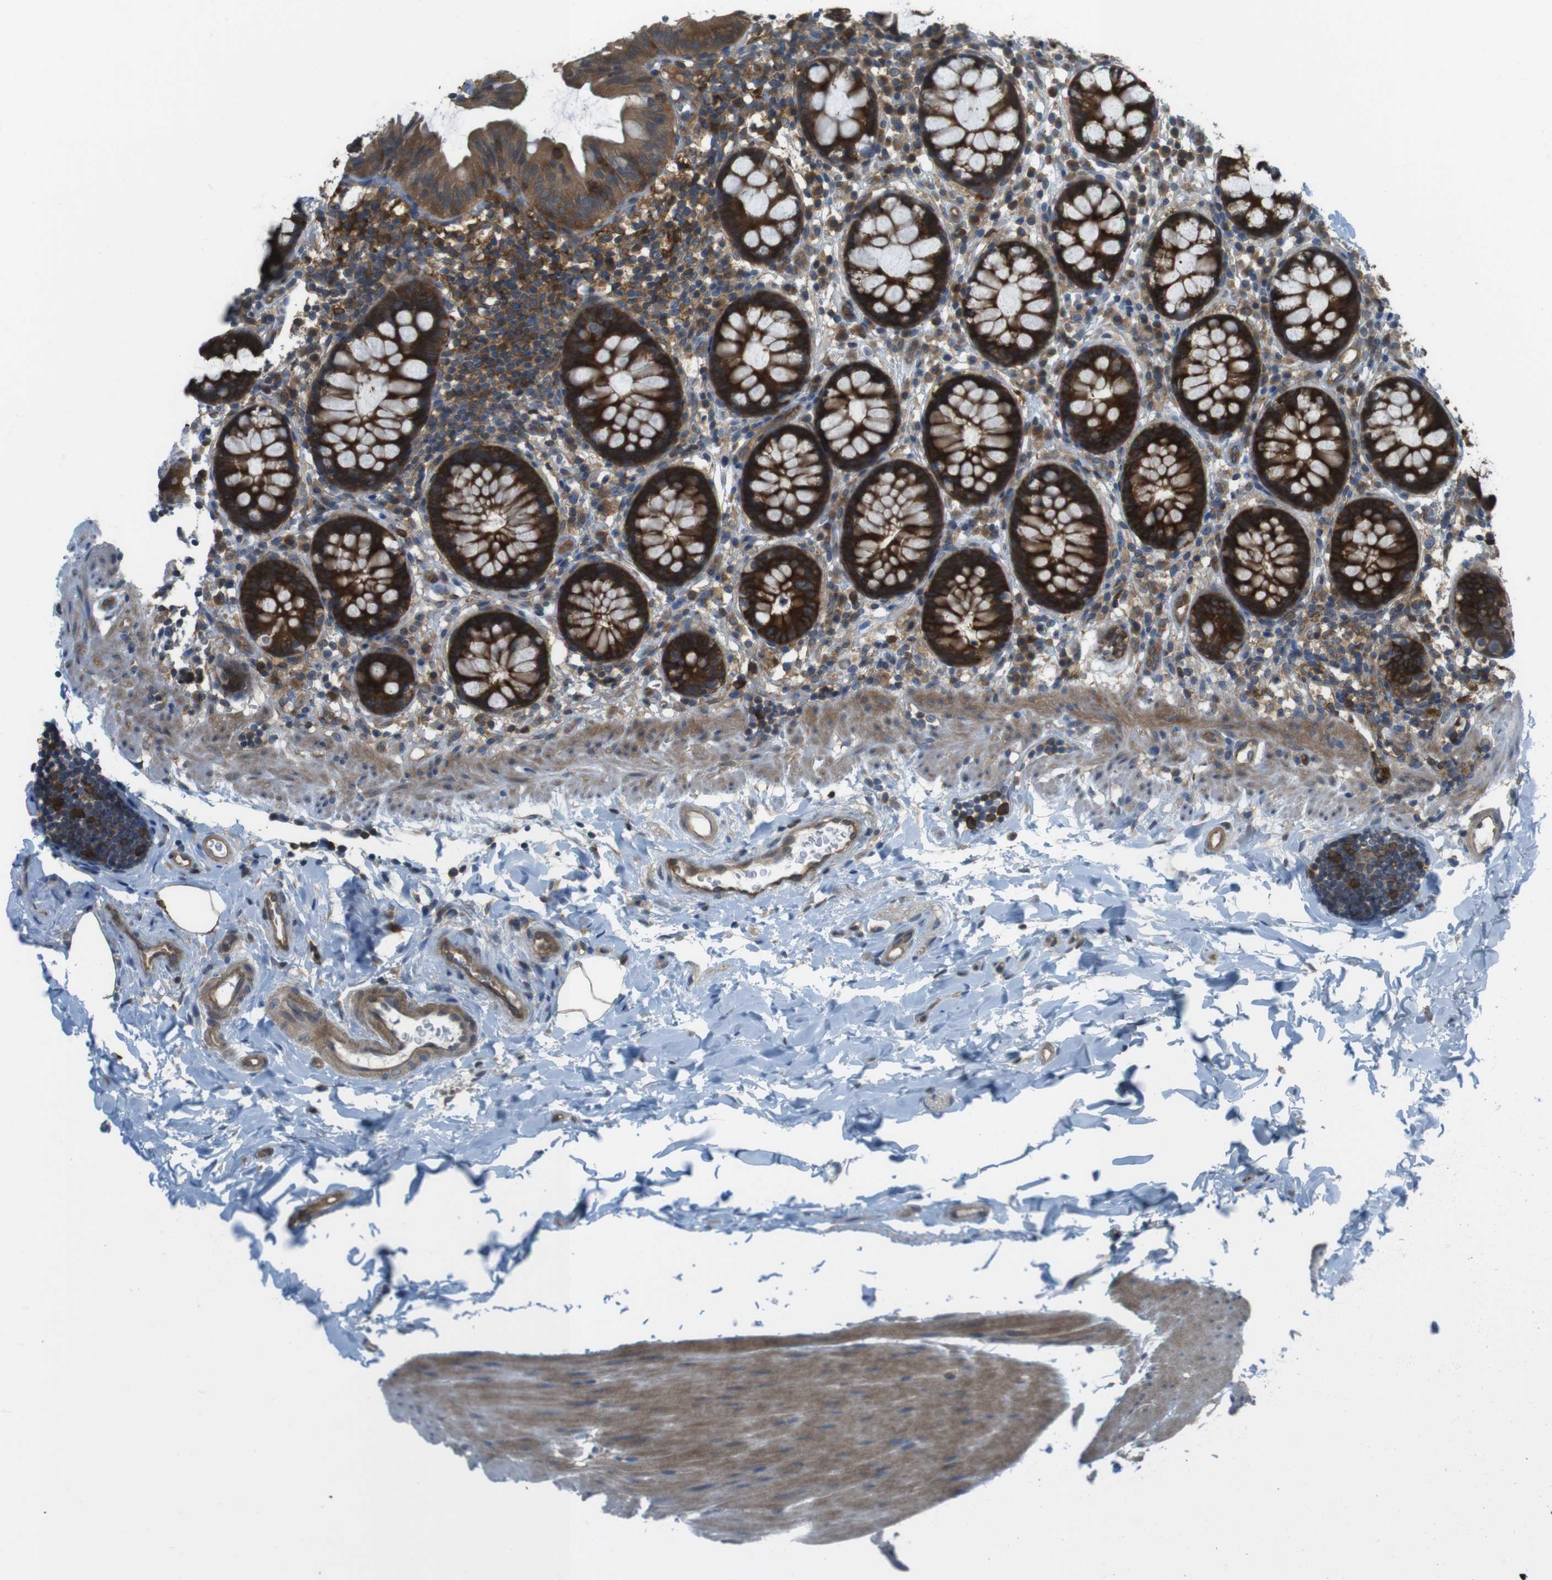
{"staining": {"intensity": "moderate", "quantity": ">75%", "location": "cytoplasmic/membranous"}, "tissue": "colon", "cell_type": "Endothelial cells", "image_type": "normal", "snomed": [{"axis": "morphology", "description": "Normal tissue, NOS"}, {"axis": "topography", "description": "Colon"}], "caption": "Colon was stained to show a protein in brown. There is medium levels of moderate cytoplasmic/membranous positivity in about >75% of endothelial cells.", "gene": "MTHFD1L", "patient": {"sex": "female", "age": 80}}